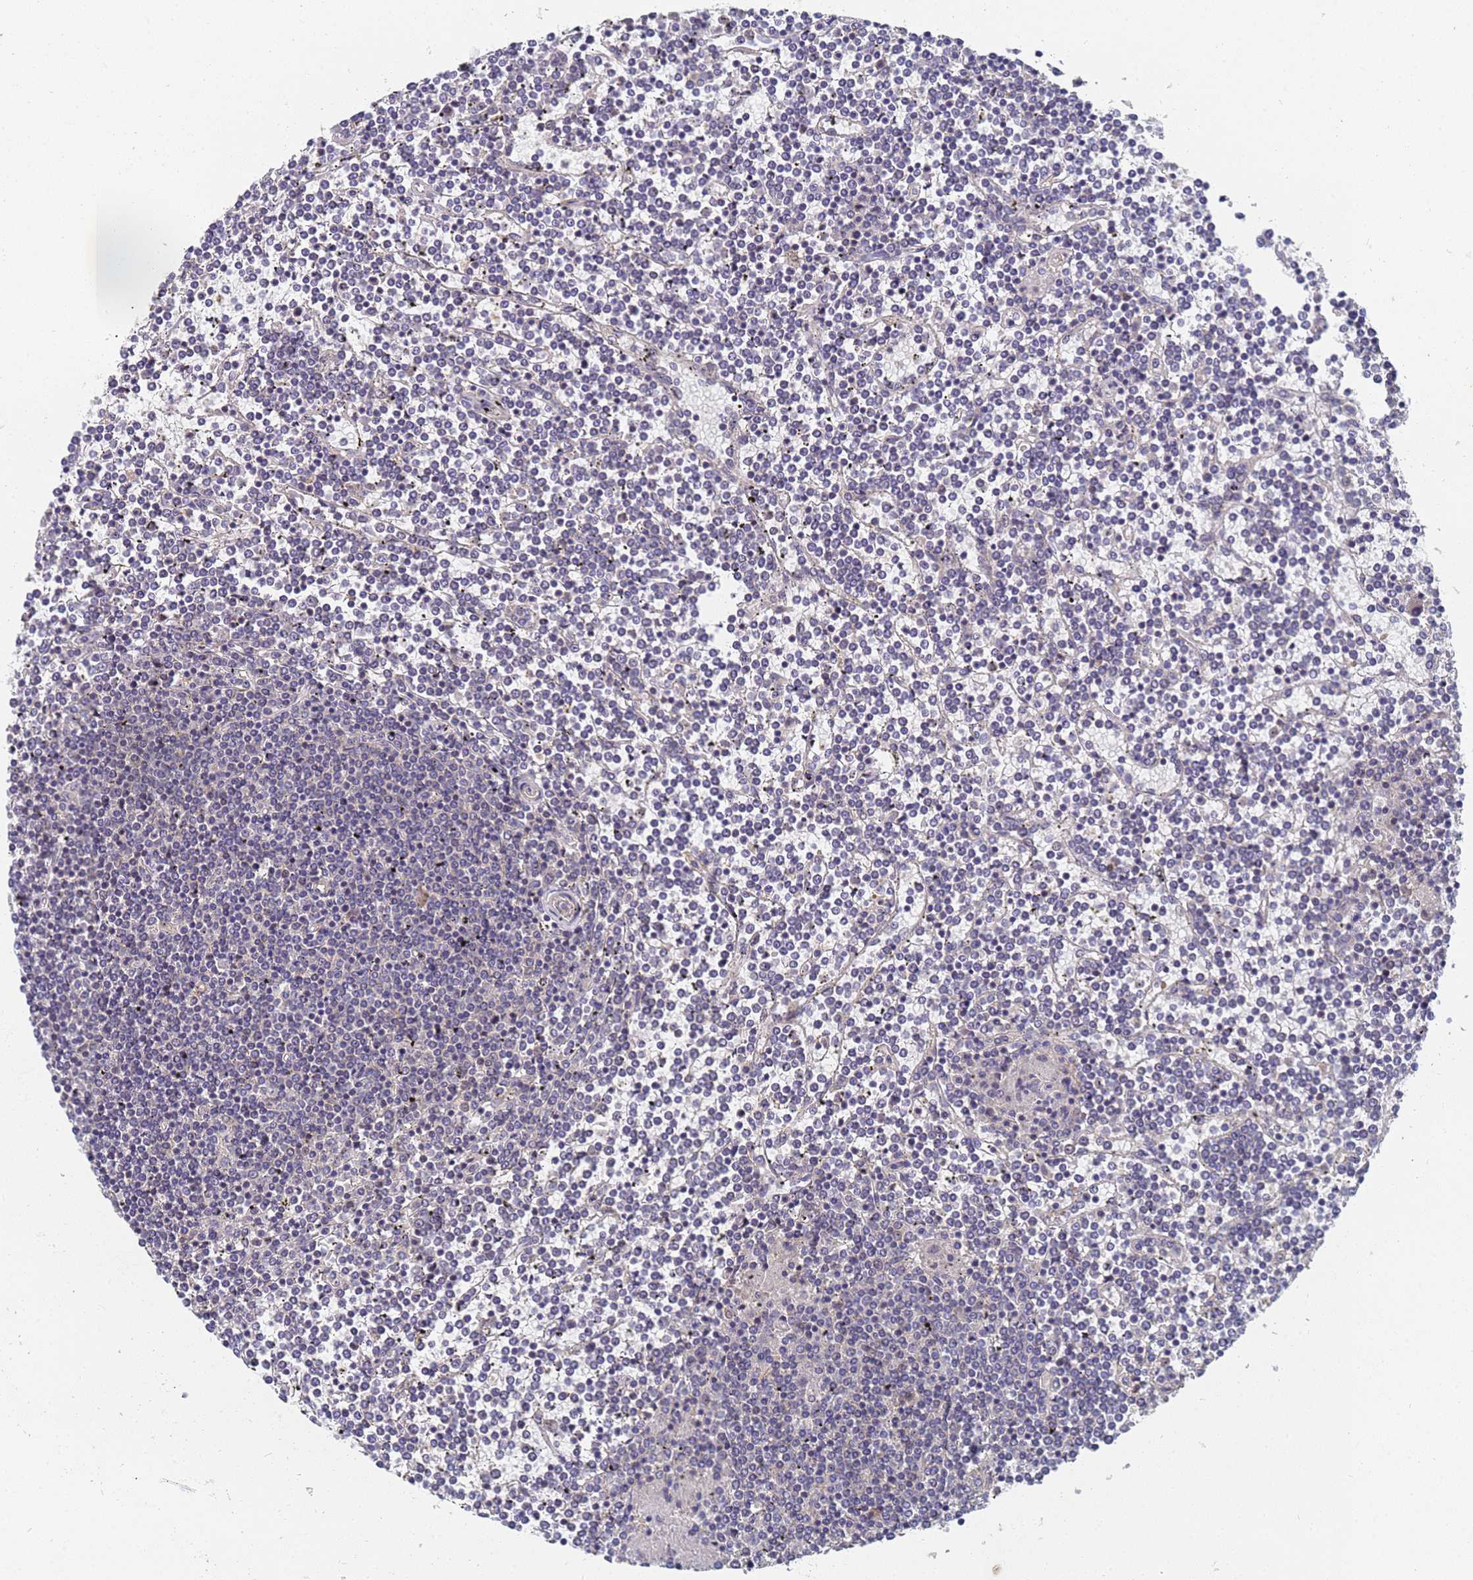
{"staining": {"intensity": "negative", "quantity": "none", "location": "none"}, "tissue": "lymphoma", "cell_type": "Tumor cells", "image_type": "cancer", "snomed": [{"axis": "morphology", "description": "Malignant lymphoma, non-Hodgkin's type, Low grade"}, {"axis": "topography", "description": "Spleen"}], "caption": "Immunohistochemistry (IHC) micrograph of lymphoma stained for a protein (brown), which displays no staining in tumor cells.", "gene": "ALS2CL", "patient": {"sex": "female", "age": 19}}